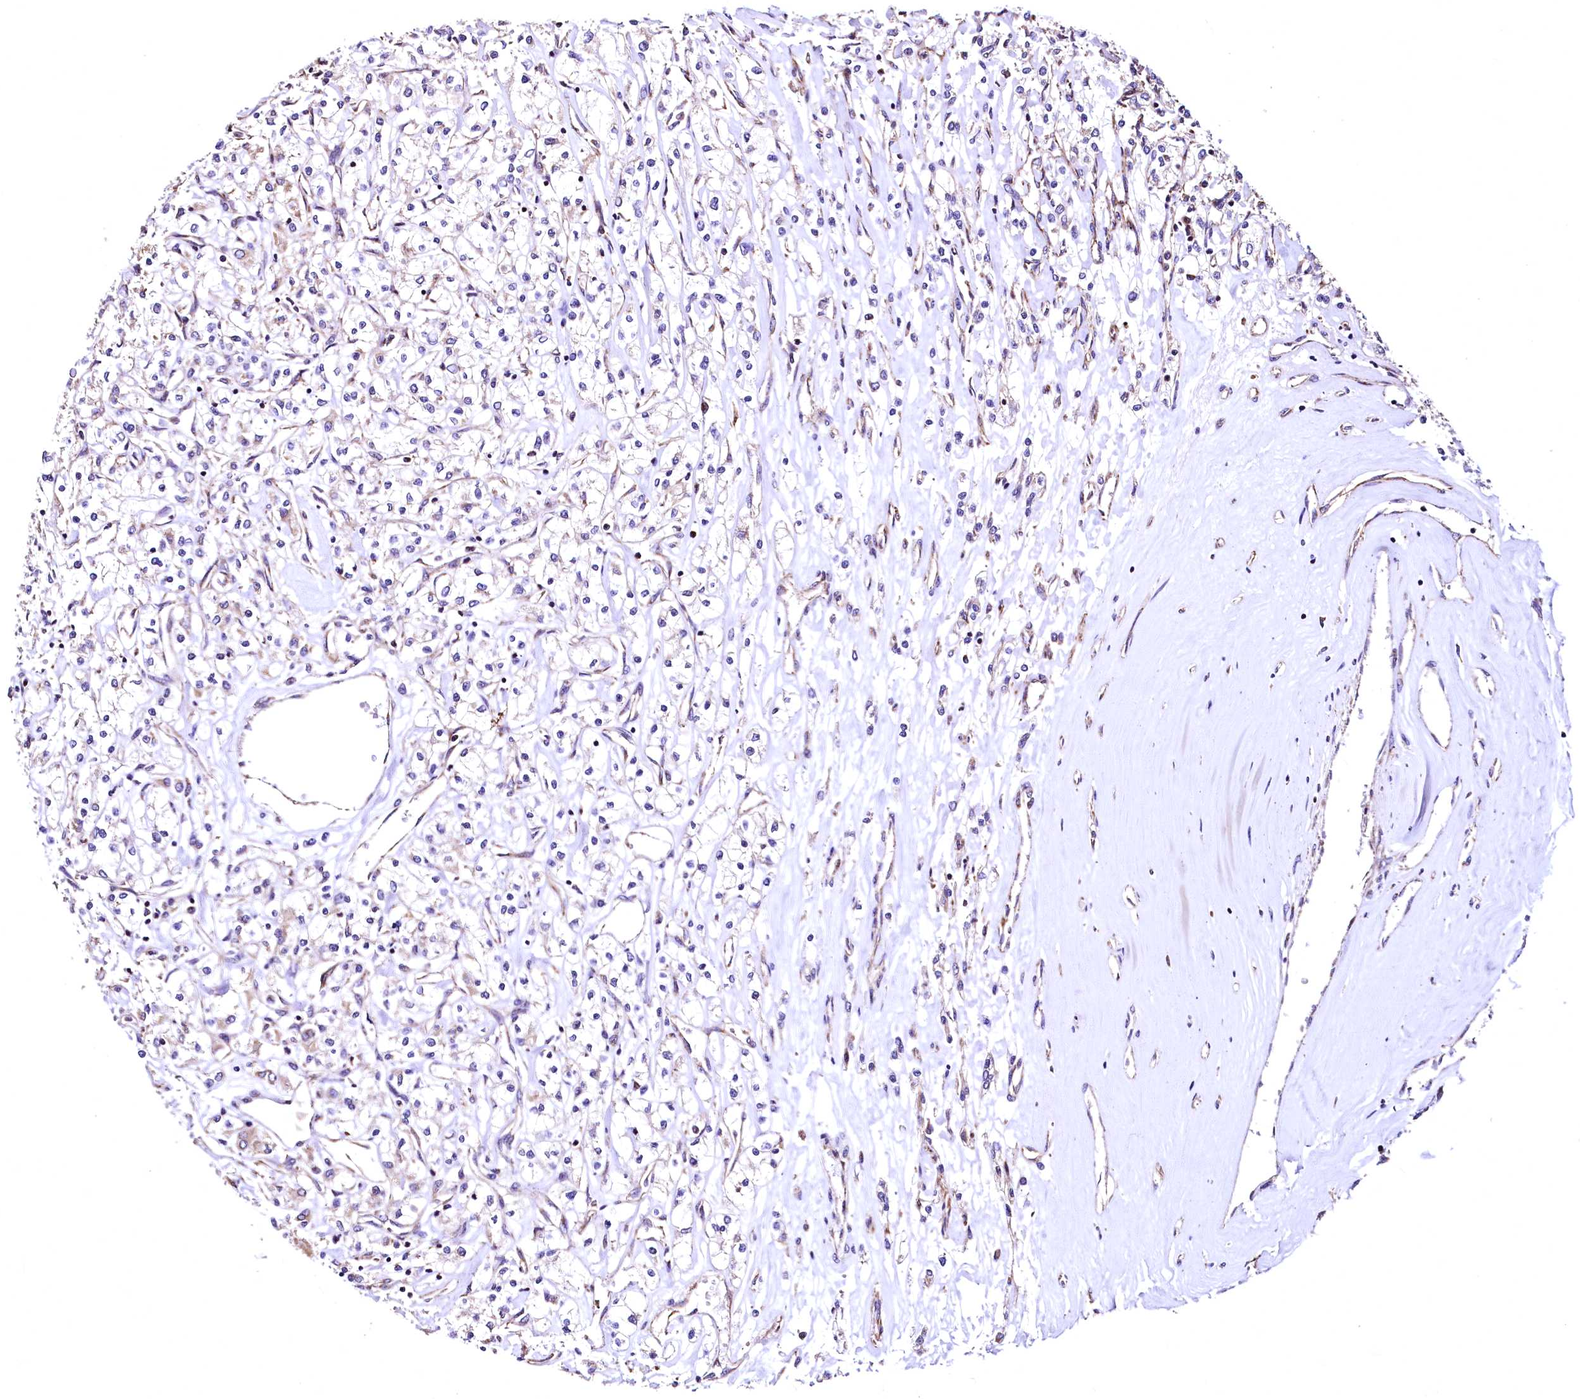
{"staining": {"intensity": "weak", "quantity": "<25%", "location": "cytoplasmic/membranous"}, "tissue": "renal cancer", "cell_type": "Tumor cells", "image_type": "cancer", "snomed": [{"axis": "morphology", "description": "Adenocarcinoma, NOS"}, {"axis": "topography", "description": "Kidney"}], "caption": "The photomicrograph exhibits no significant staining in tumor cells of adenocarcinoma (renal).", "gene": "LRSAM1", "patient": {"sex": "female", "age": 59}}